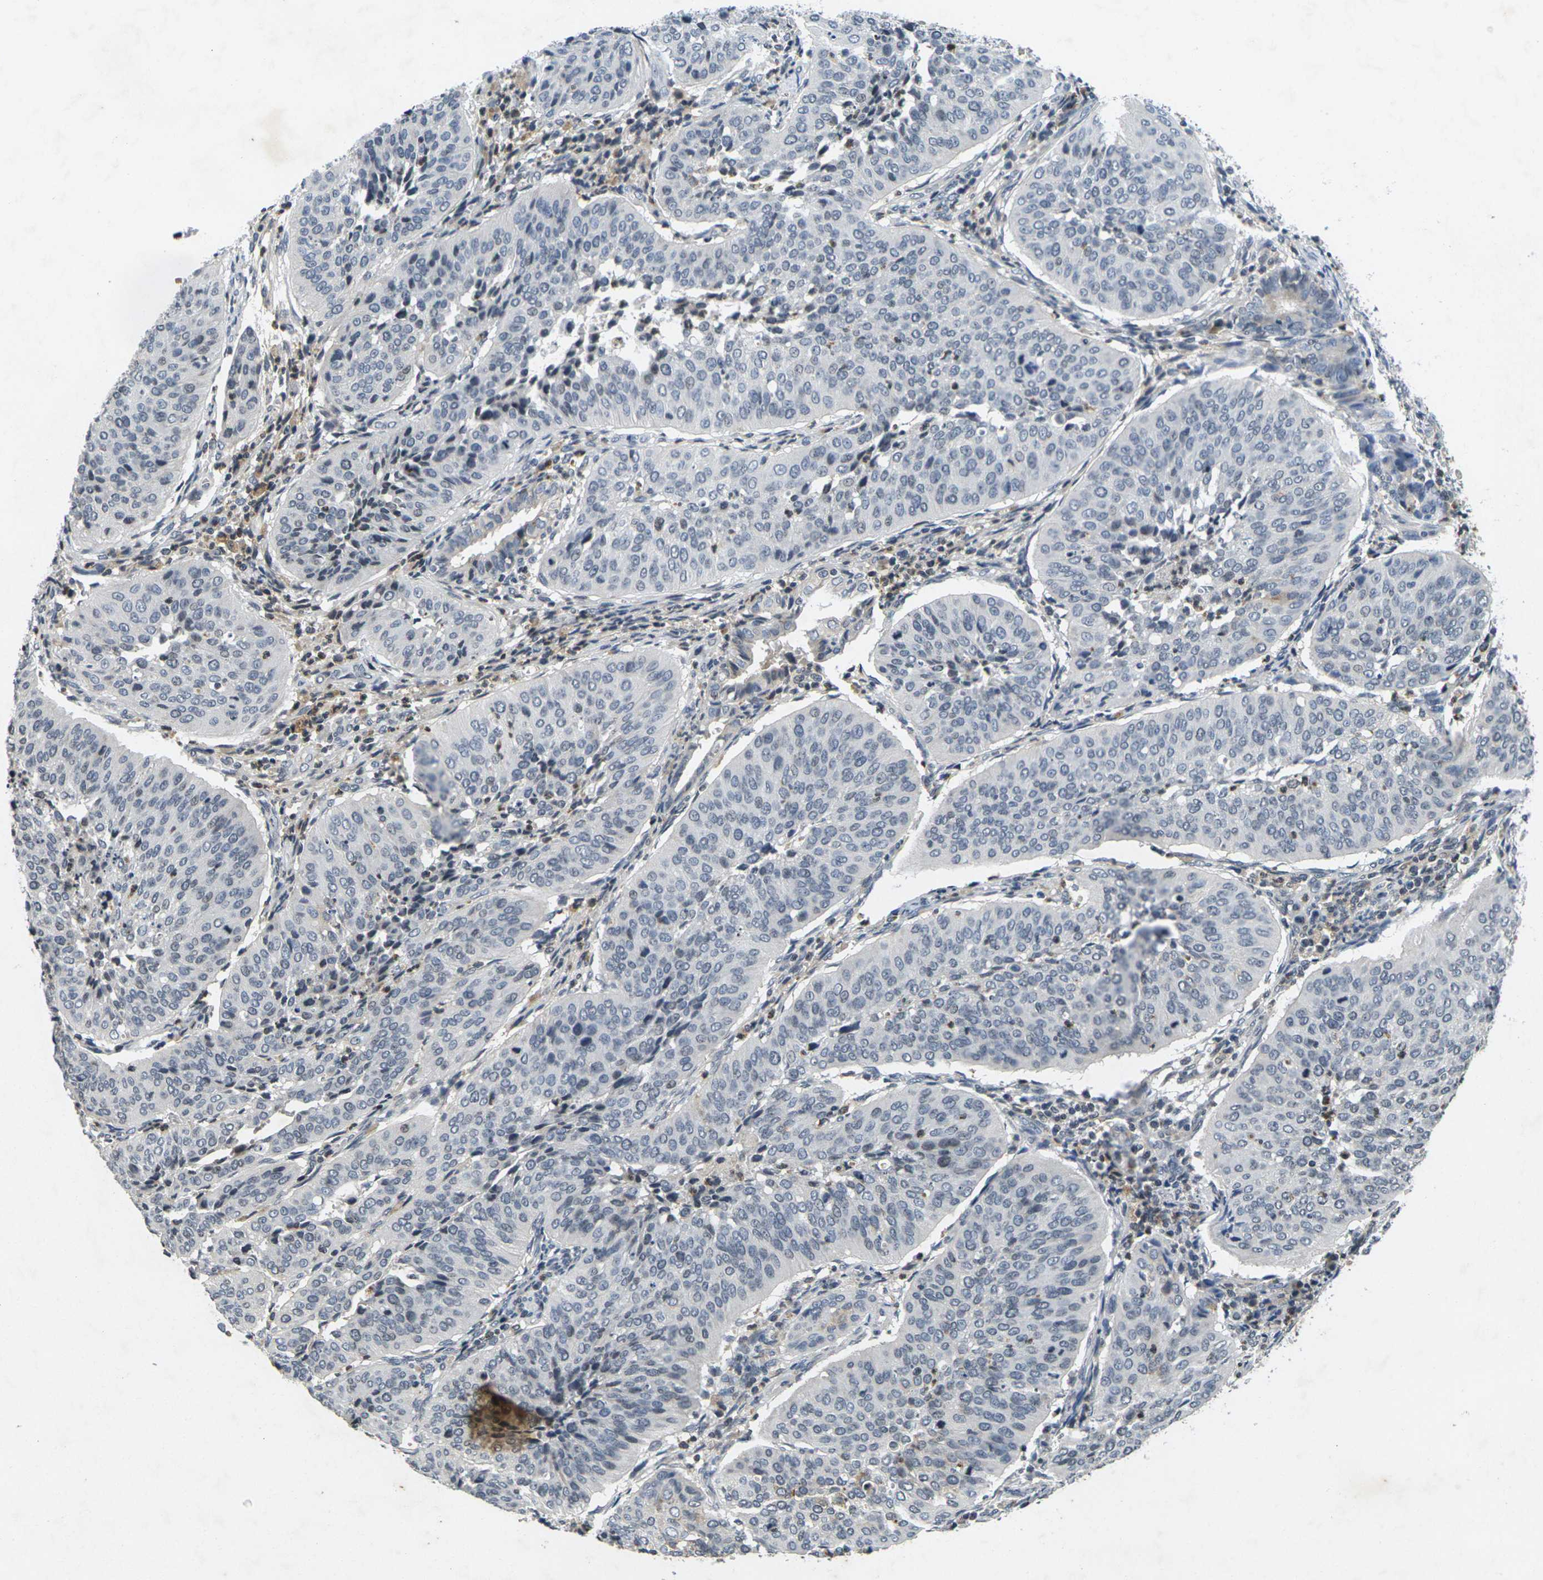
{"staining": {"intensity": "negative", "quantity": "none", "location": "none"}, "tissue": "cervical cancer", "cell_type": "Tumor cells", "image_type": "cancer", "snomed": [{"axis": "morphology", "description": "Normal tissue, NOS"}, {"axis": "morphology", "description": "Squamous cell carcinoma, NOS"}, {"axis": "topography", "description": "Cervix"}], "caption": "Cervical cancer (squamous cell carcinoma) stained for a protein using immunohistochemistry shows no staining tumor cells.", "gene": "C1QC", "patient": {"sex": "female", "age": 39}}